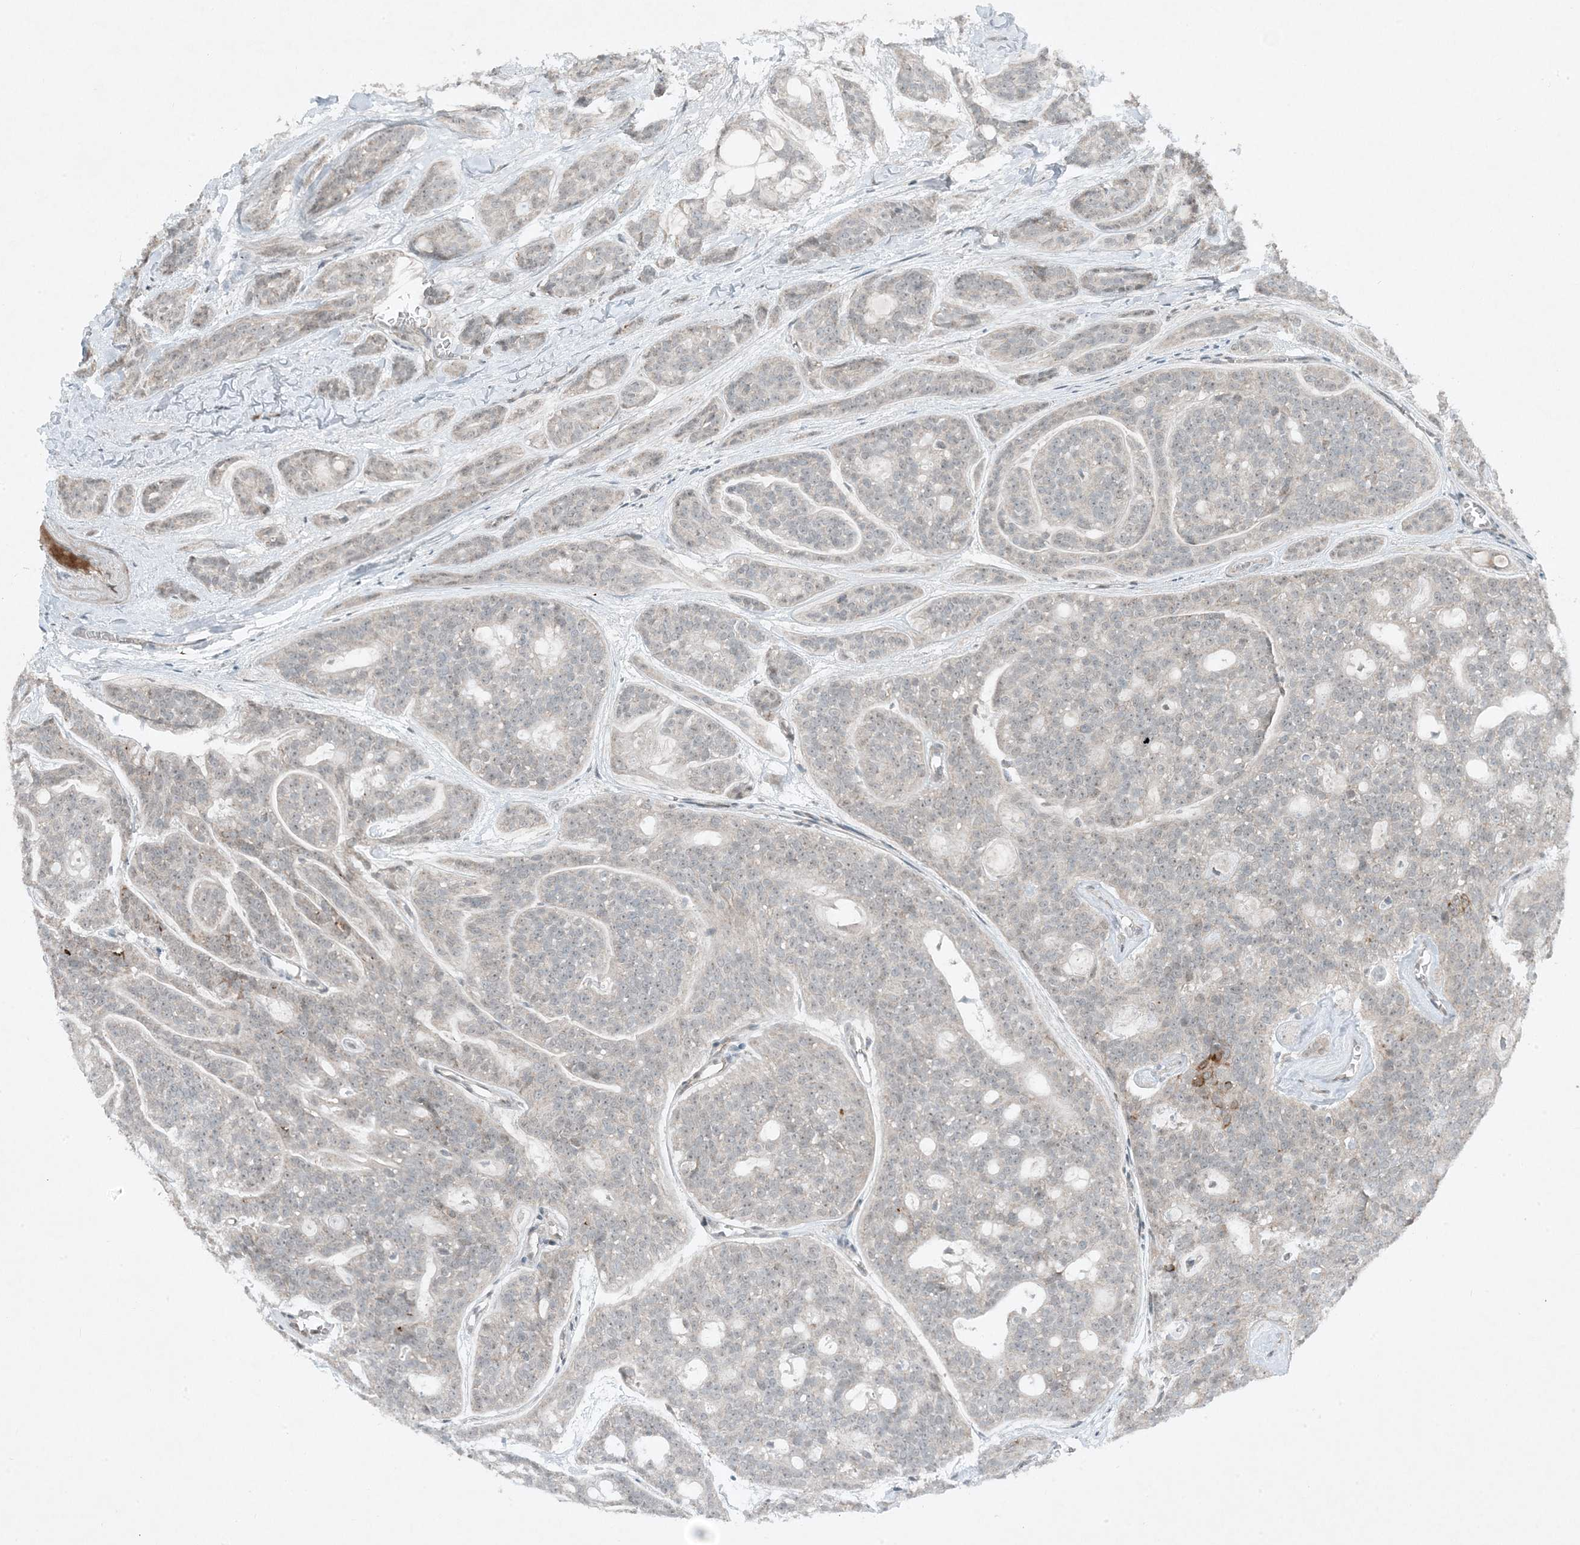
{"staining": {"intensity": "negative", "quantity": "none", "location": "none"}, "tissue": "head and neck cancer", "cell_type": "Tumor cells", "image_type": "cancer", "snomed": [{"axis": "morphology", "description": "Adenocarcinoma, NOS"}, {"axis": "topography", "description": "Head-Neck"}], "caption": "Image shows no protein positivity in tumor cells of head and neck adenocarcinoma tissue. (Brightfield microscopy of DAB immunohistochemistry at high magnification).", "gene": "MITD1", "patient": {"sex": "male", "age": 66}}